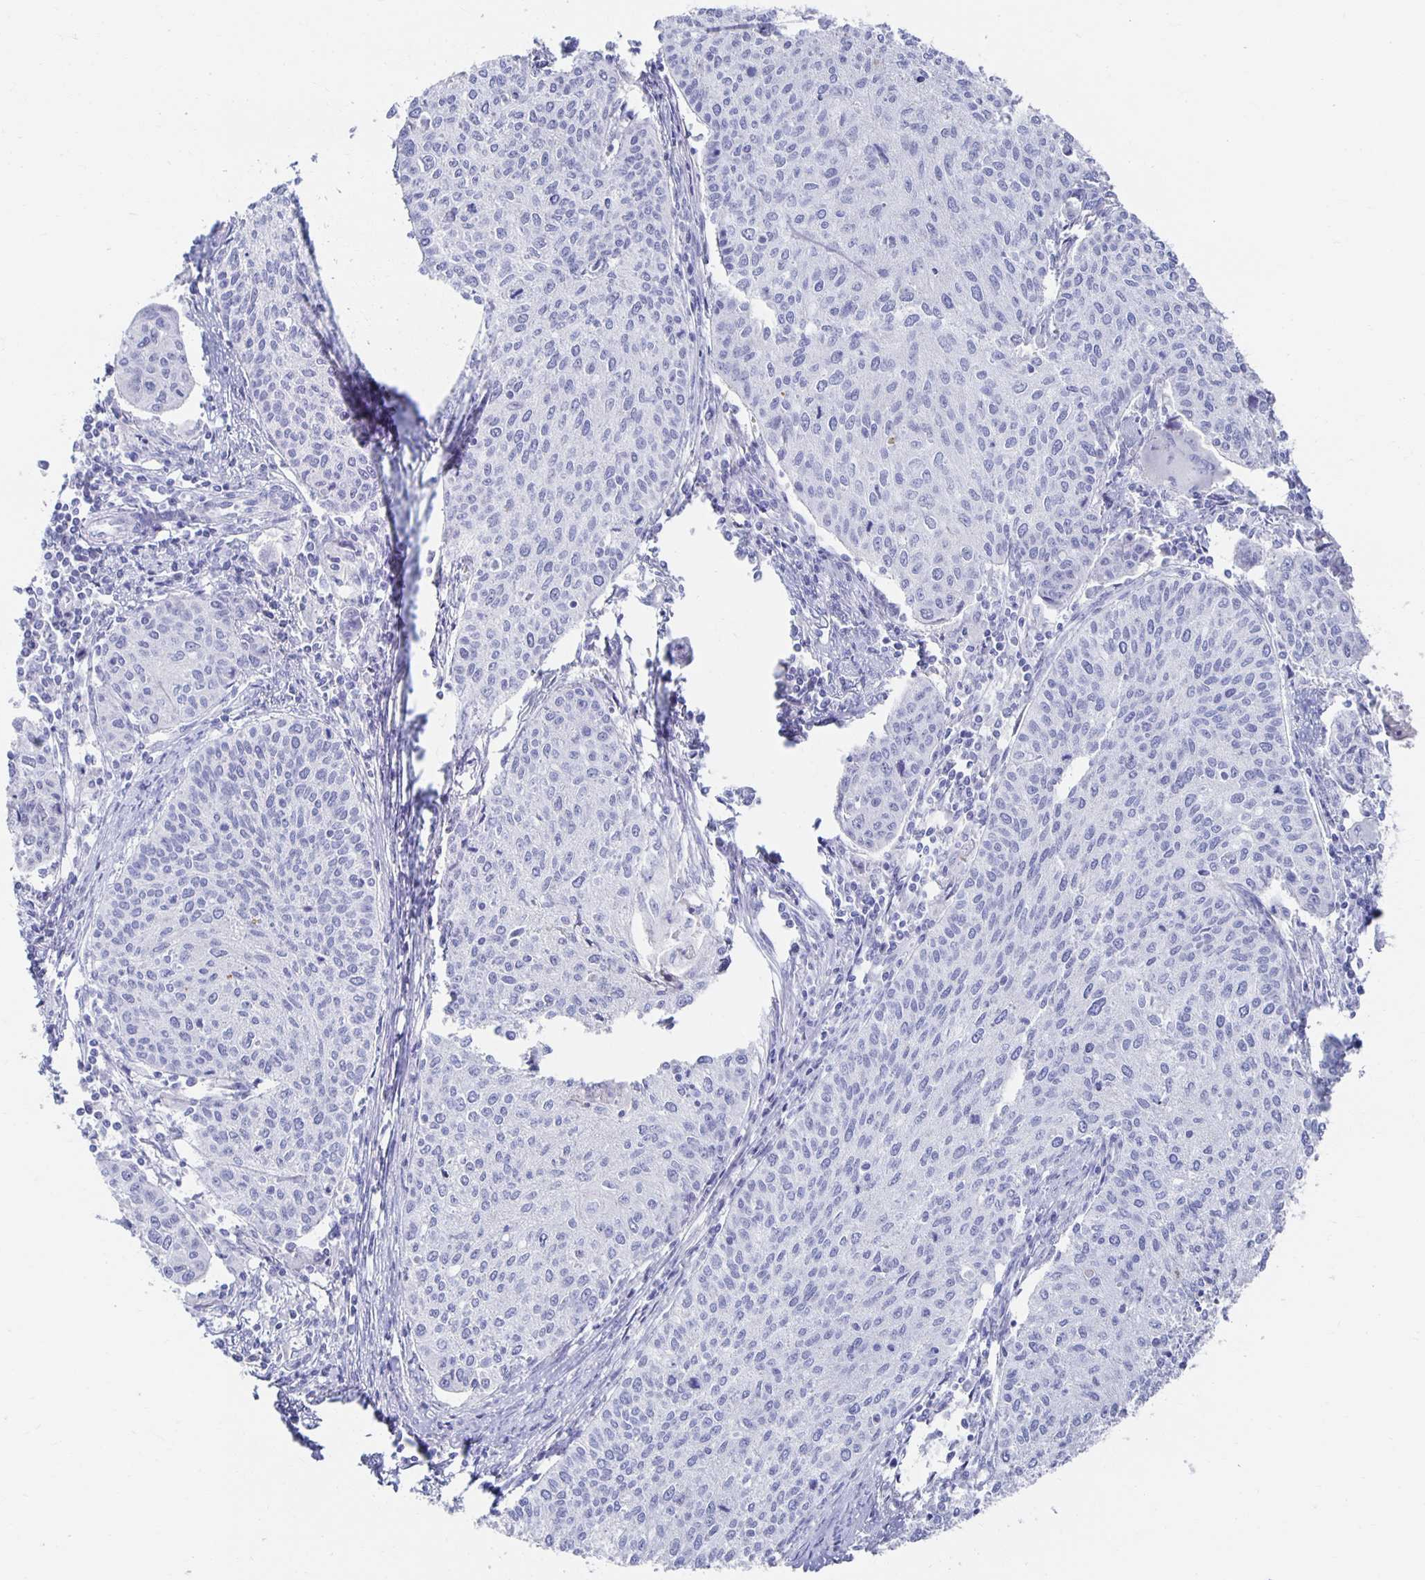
{"staining": {"intensity": "negative", "quantity": "none", "location": "none"}, "tissue": "cervical cancer", "cell_type": "Tumor cells", "image_type": "cancer", "snomed": [{"axis": "morphology", "description": "Squamous cell carcinoma, NOS"}, {"axis": "topography", "description": "Cervix"}], "caption": "A micrograph of human squamous cell carcinoma (cervical) is negative for staining in tumor cells.", "gene": "PRDM7", "patient": {"sex": "female", "age": 38}}